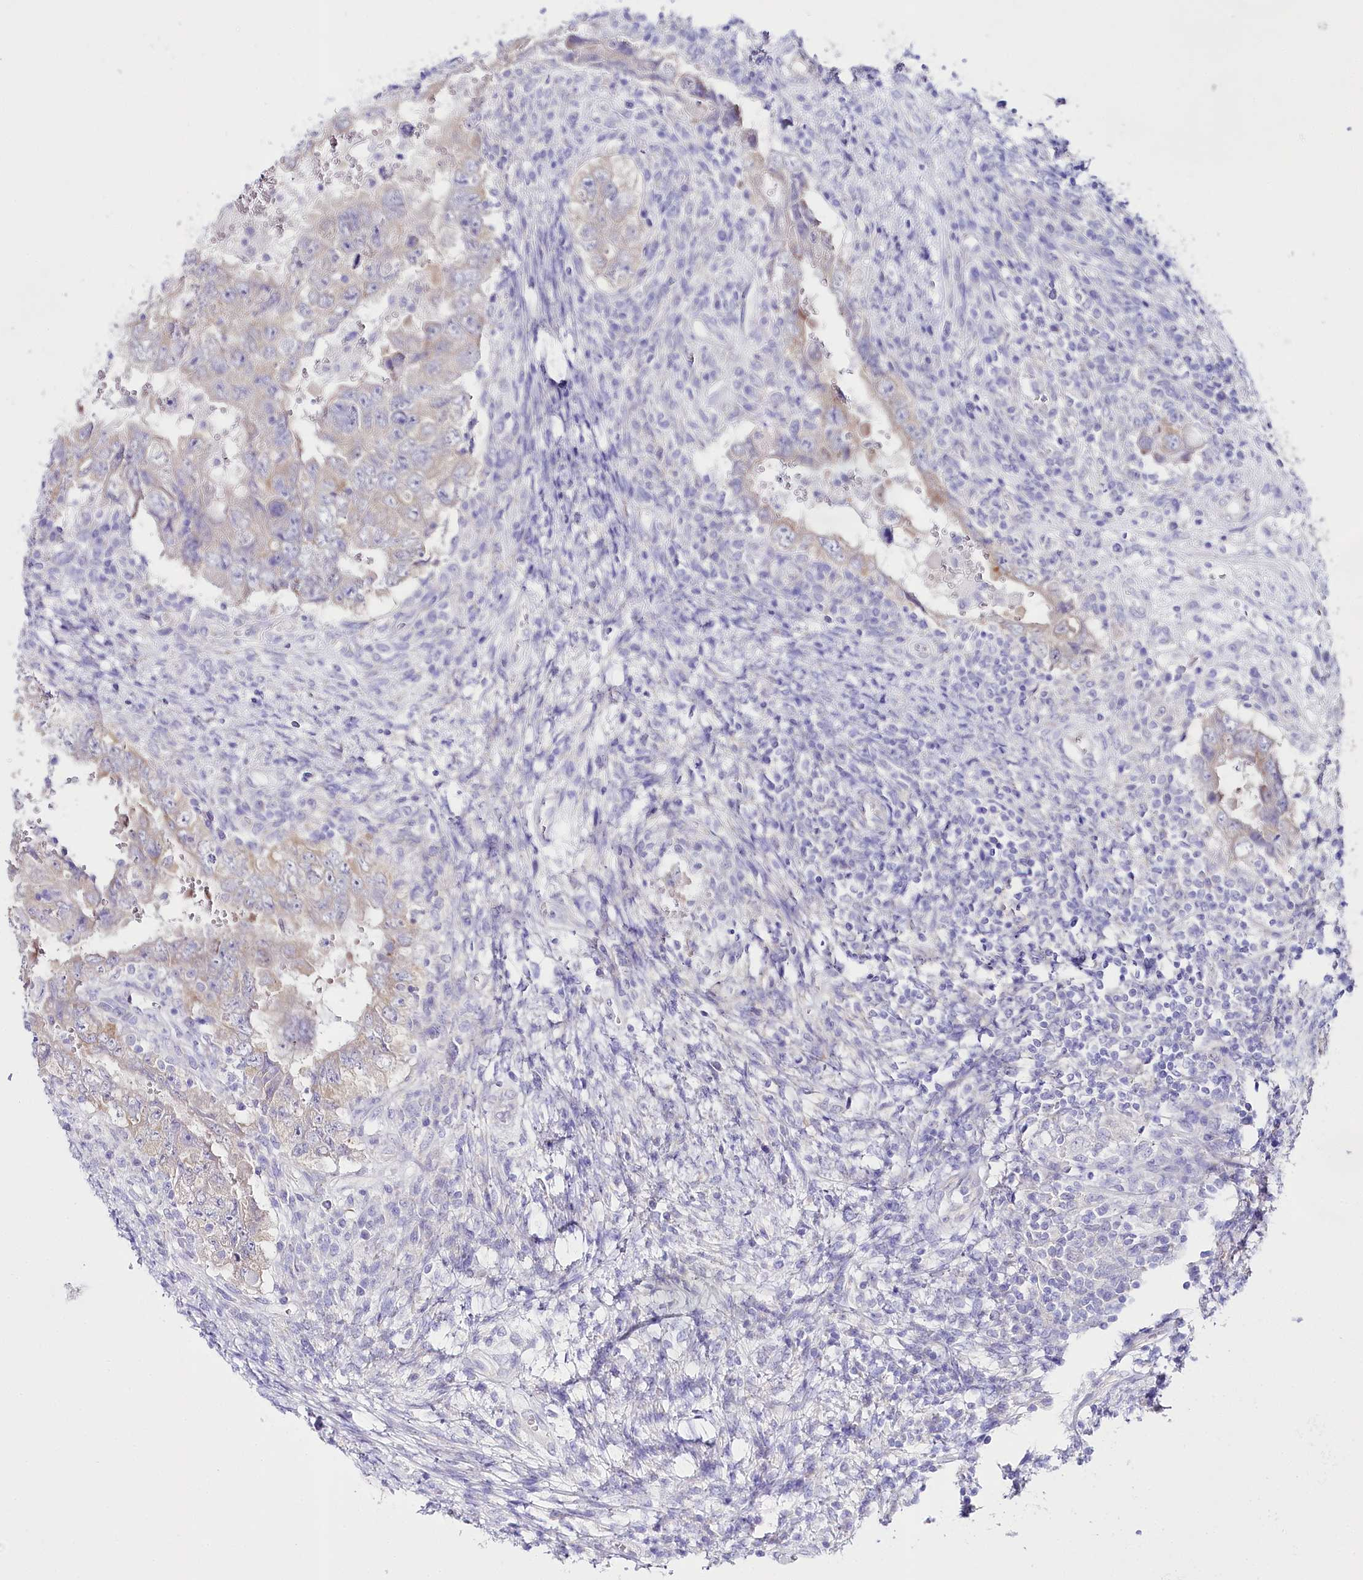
{"staining": {"intensity": "weak", "quantity": "<25%", "location": "cytoplasmic/membranous"}, "tissue": "testis cancer", "cell_type": "Tumor cells", "image_type": "cancer", "snomed": [{"axis": "morphology", "description": "Carcinoma, Embryonal, NOS"}, {"axis": "topography", "description": "Testis"}], "caption": "The image reveals no staining of tumor cells in embryonal carcinoma (testis).", "gene": "CSN3", "patient": {"sex": "male", "age": 26}}